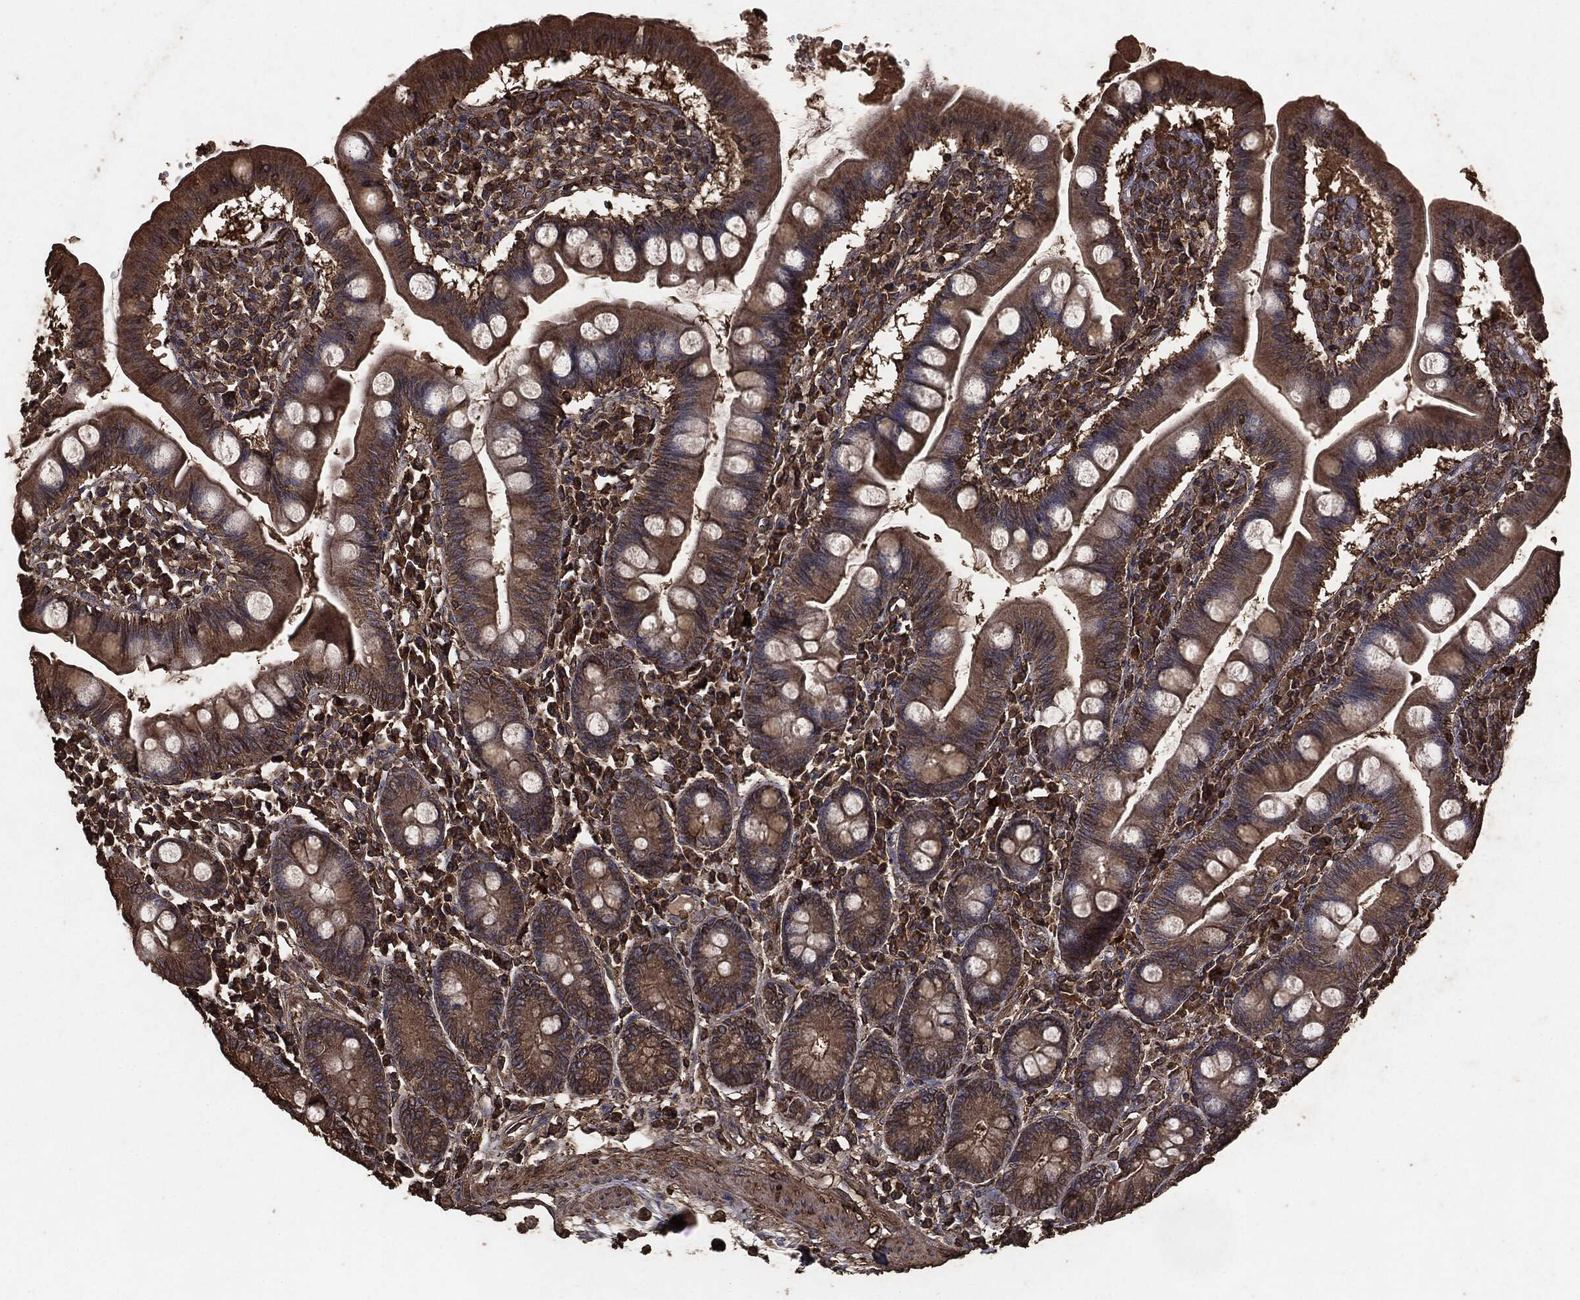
{"staining": {"intensity": "moderate", "quantity": ">75%", "location": "cytoplasmic/membranous"}, "tissue": "small intestine", "cell_type": "Glandular cells", "image_type": "normal", "snomed": [{"axis": "morphology", "description": "Normal tissue, NOS"}, {"axis": "topography", "description": "Small intestine"}], "caption": "Immunohistochemical staining of unremarkable small intestine exhibits moderate cytoplasmic/membranous protein positivity in about >75% of glandular cells.", "gene": "MTOR", "patient": {"sex": "male", "age": 88}}